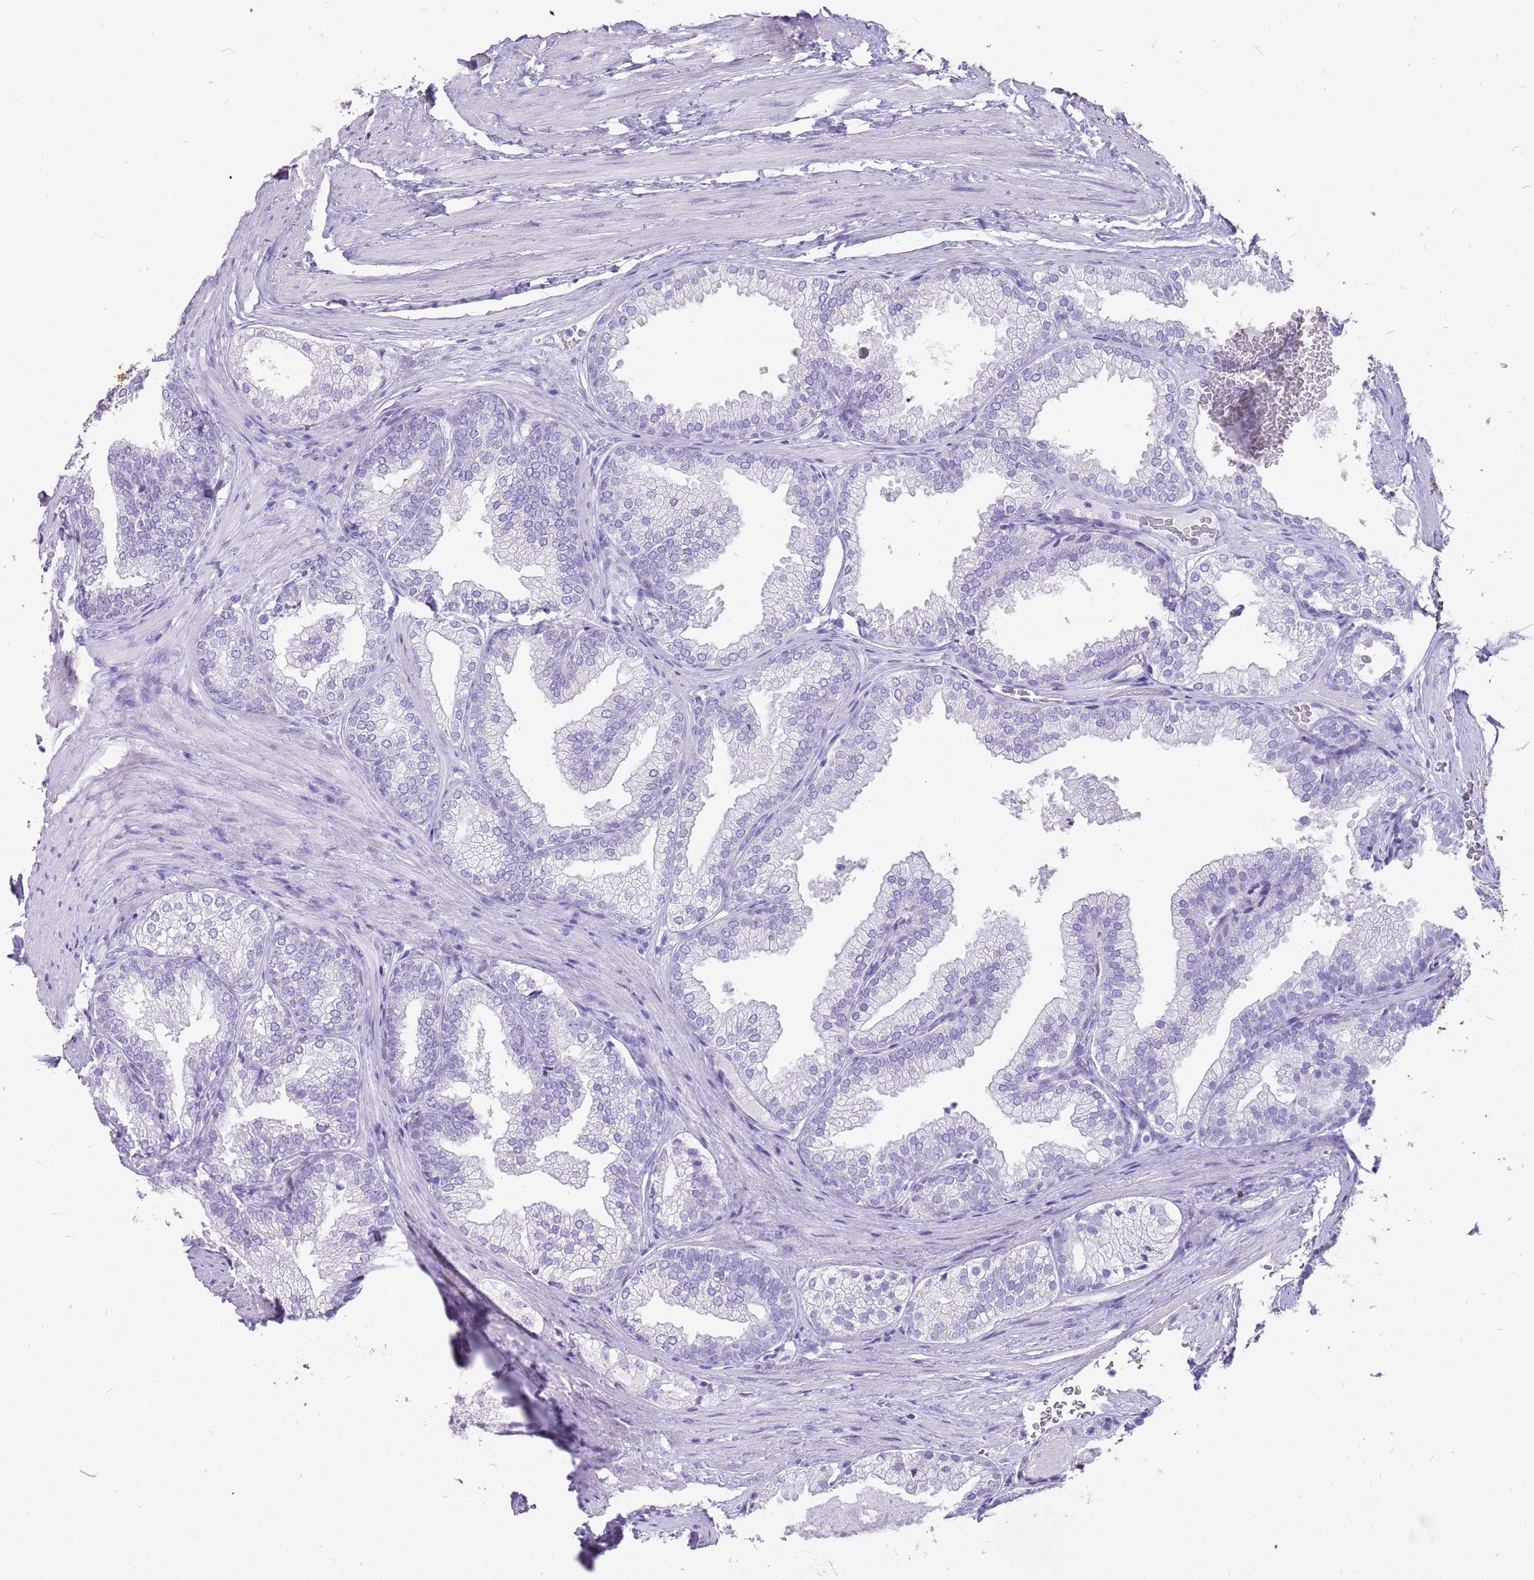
{"staining": {"intensity": "negative", "quantity": "none", "location": "none"}, "tissue": "prostate", "cell_type": "Glandular cells", "image_type": "normal", "snomed": [{"axis": "morphology", "description": "Normal tissue, NOS"}, {"axis": "topography", "description": "Prostate"}], "caption": "The photomicrograph exhibits no staining of glandular cells in unremarkable prostate.", "gene": "ENSG00000271254", "patient": {"sex": "male", "age": 76}}